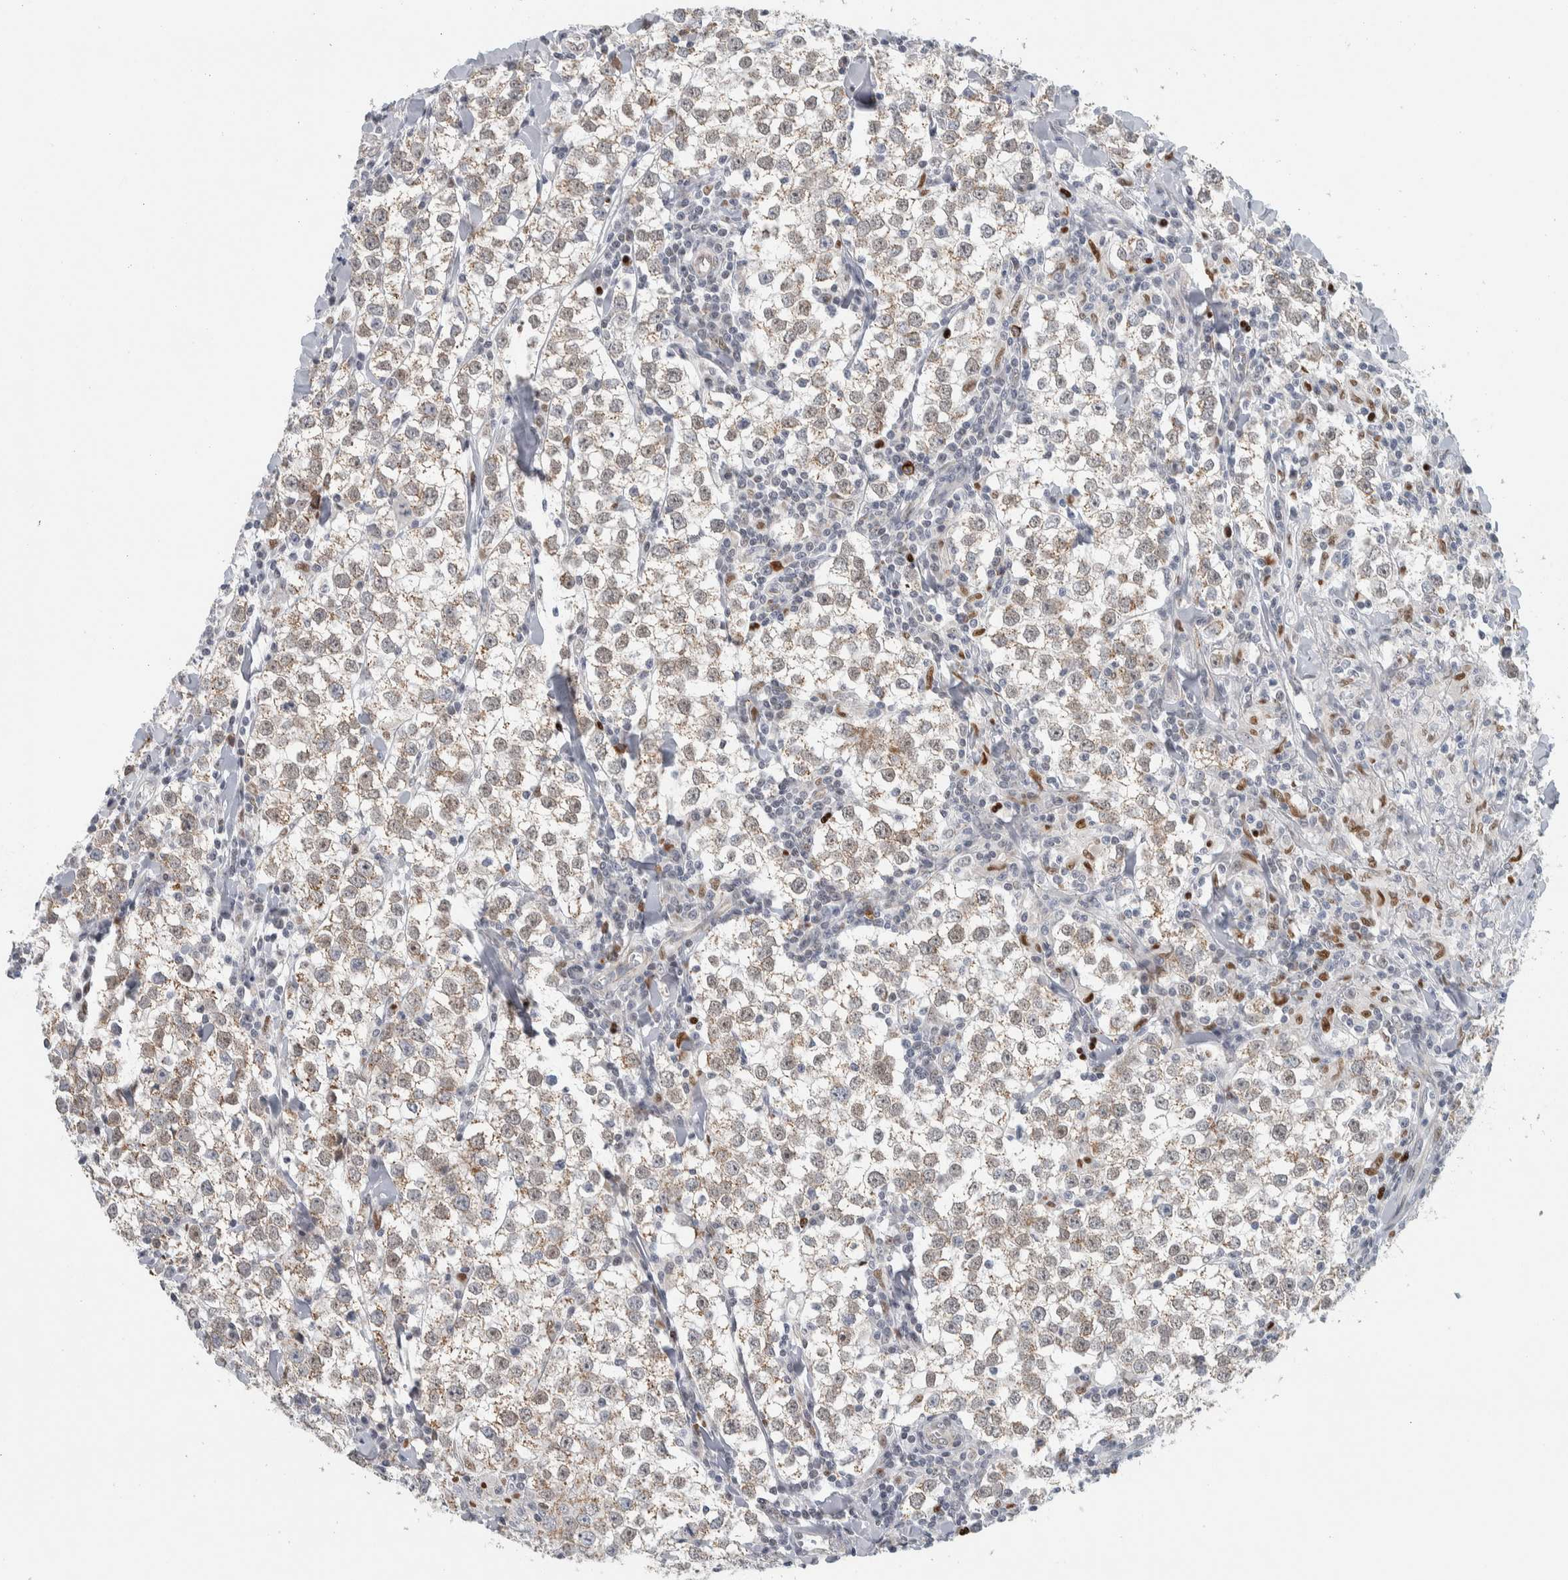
{"staining": {"intensity": "weak", "quantity": ">75%", "location": "cytoplasmic/membranous,nuclear"}, "tissue": "testis cancer", "cell_type": "Tumor cells", "image_type": "cancer", "snomed": [{"axis": "morphology", "description": "Seminoma, NOS"}, {"axis": "morphology", "description": "Carcinoma, Embryonal, NOS"}, {"axis": "topography", "description": "Testis"}], "caption": "About >75% of tumor cells in human testis cancer reveal weak cytoplasmic/membranous and nuclear protein staining as visualized by brown immunohistochemical staining.", "gene": "ADPRM", "patient": {"sex": "male", "age": 36}}